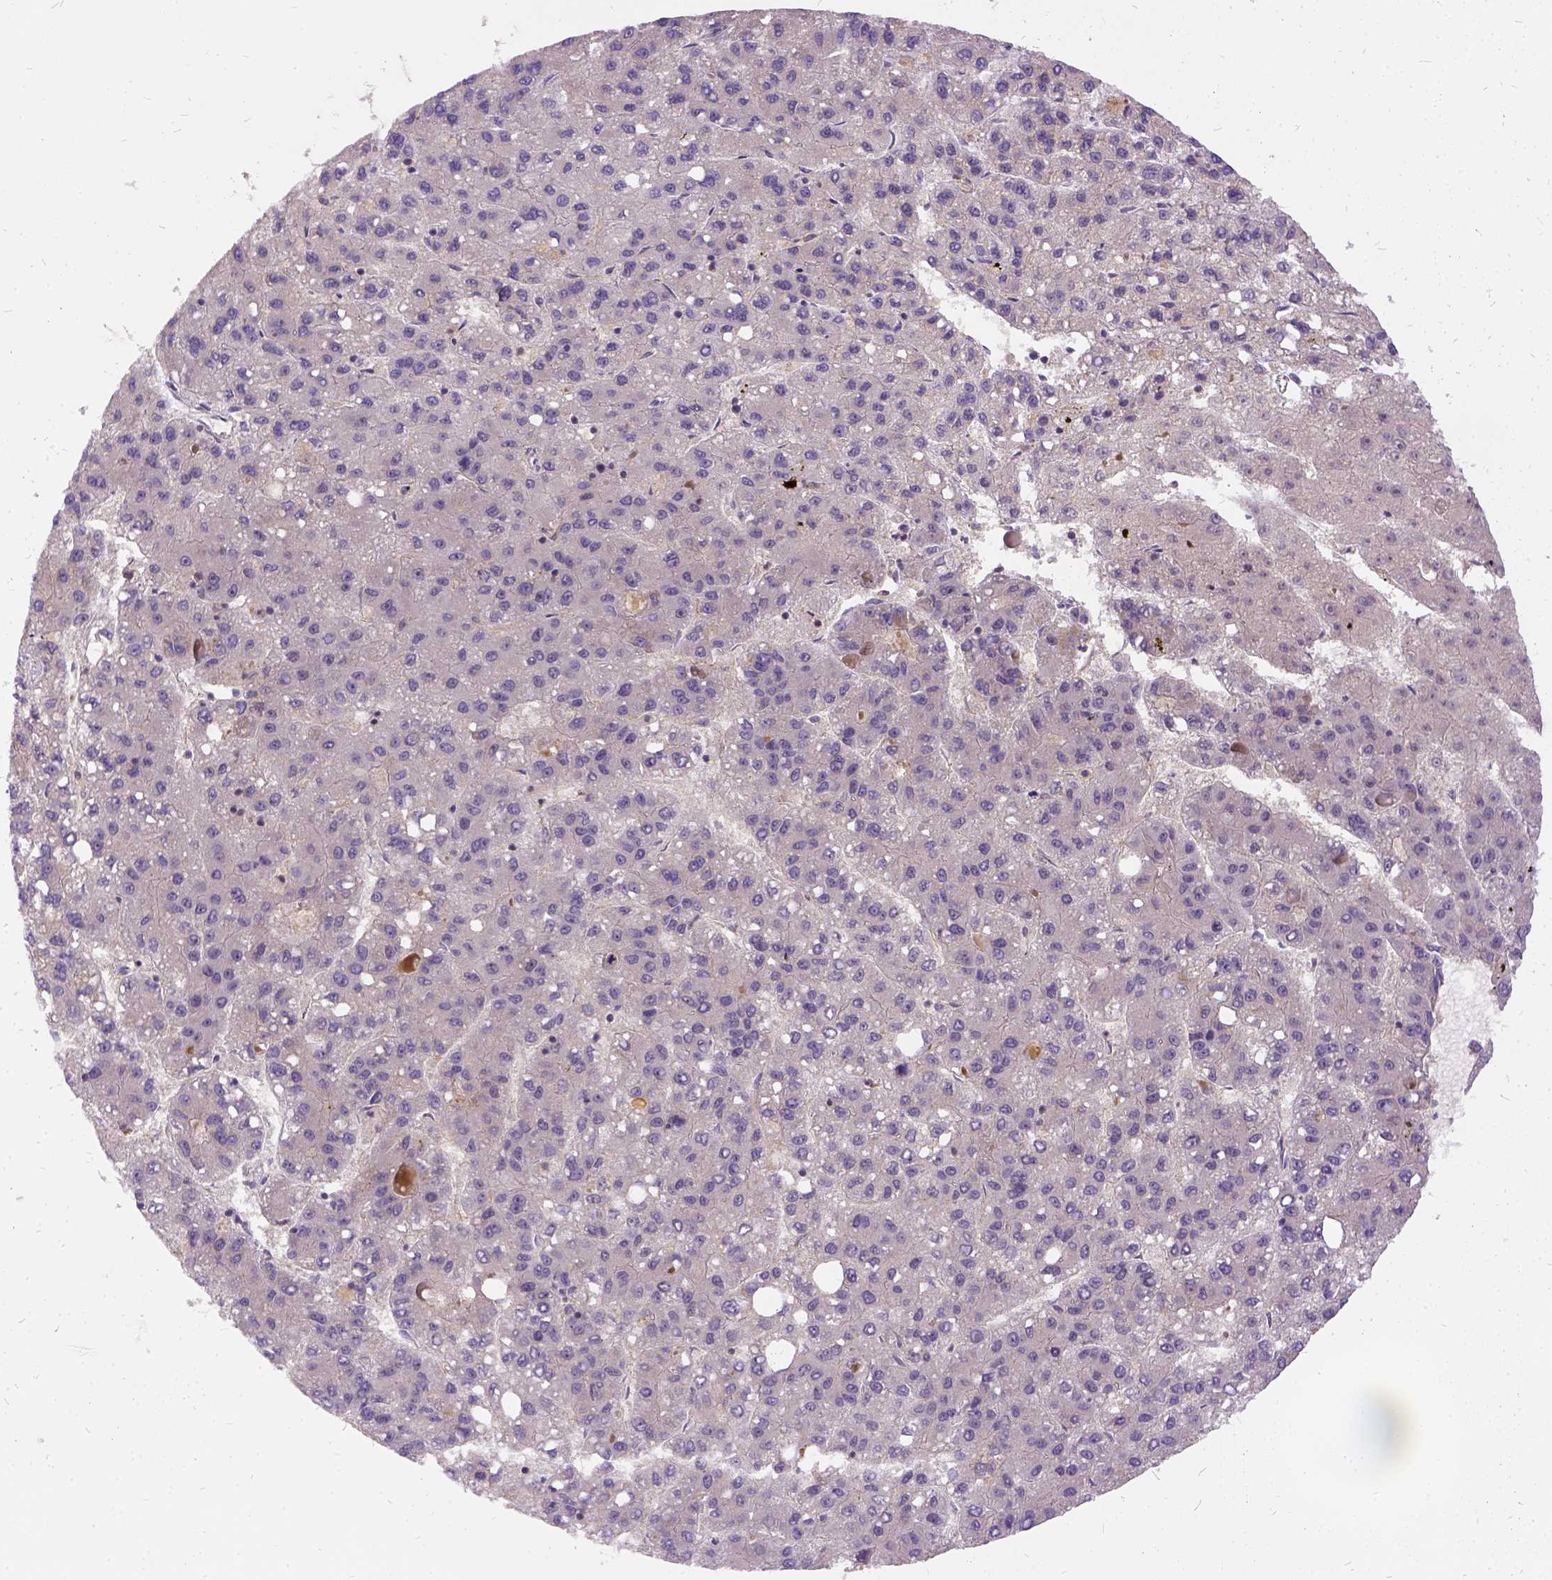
{"staining": {"intensity": "negative", "quantity": "none", "location": "none"}, "tissue": "liver cancer", "cell_type": "Tumor cells", "image_type": "cancer", "snomed": [{"axis": "morphology", "description": "Carcinoma, Hepatocellular, NOS"}, {"axis": "topography", "description": "Liver"}], "caption": "The histopathology image exhibits no staining of tumor cells in liver cancer. (Stains: DAB (3,3'-diaminobenzidine) immunohistochemistry (IHC) with hematoxylin counter stain, Microscopy: brightfield microscopy at high magnification).", "gene": "ILRUN", "patient": {"sex": "female", "age": 82}}